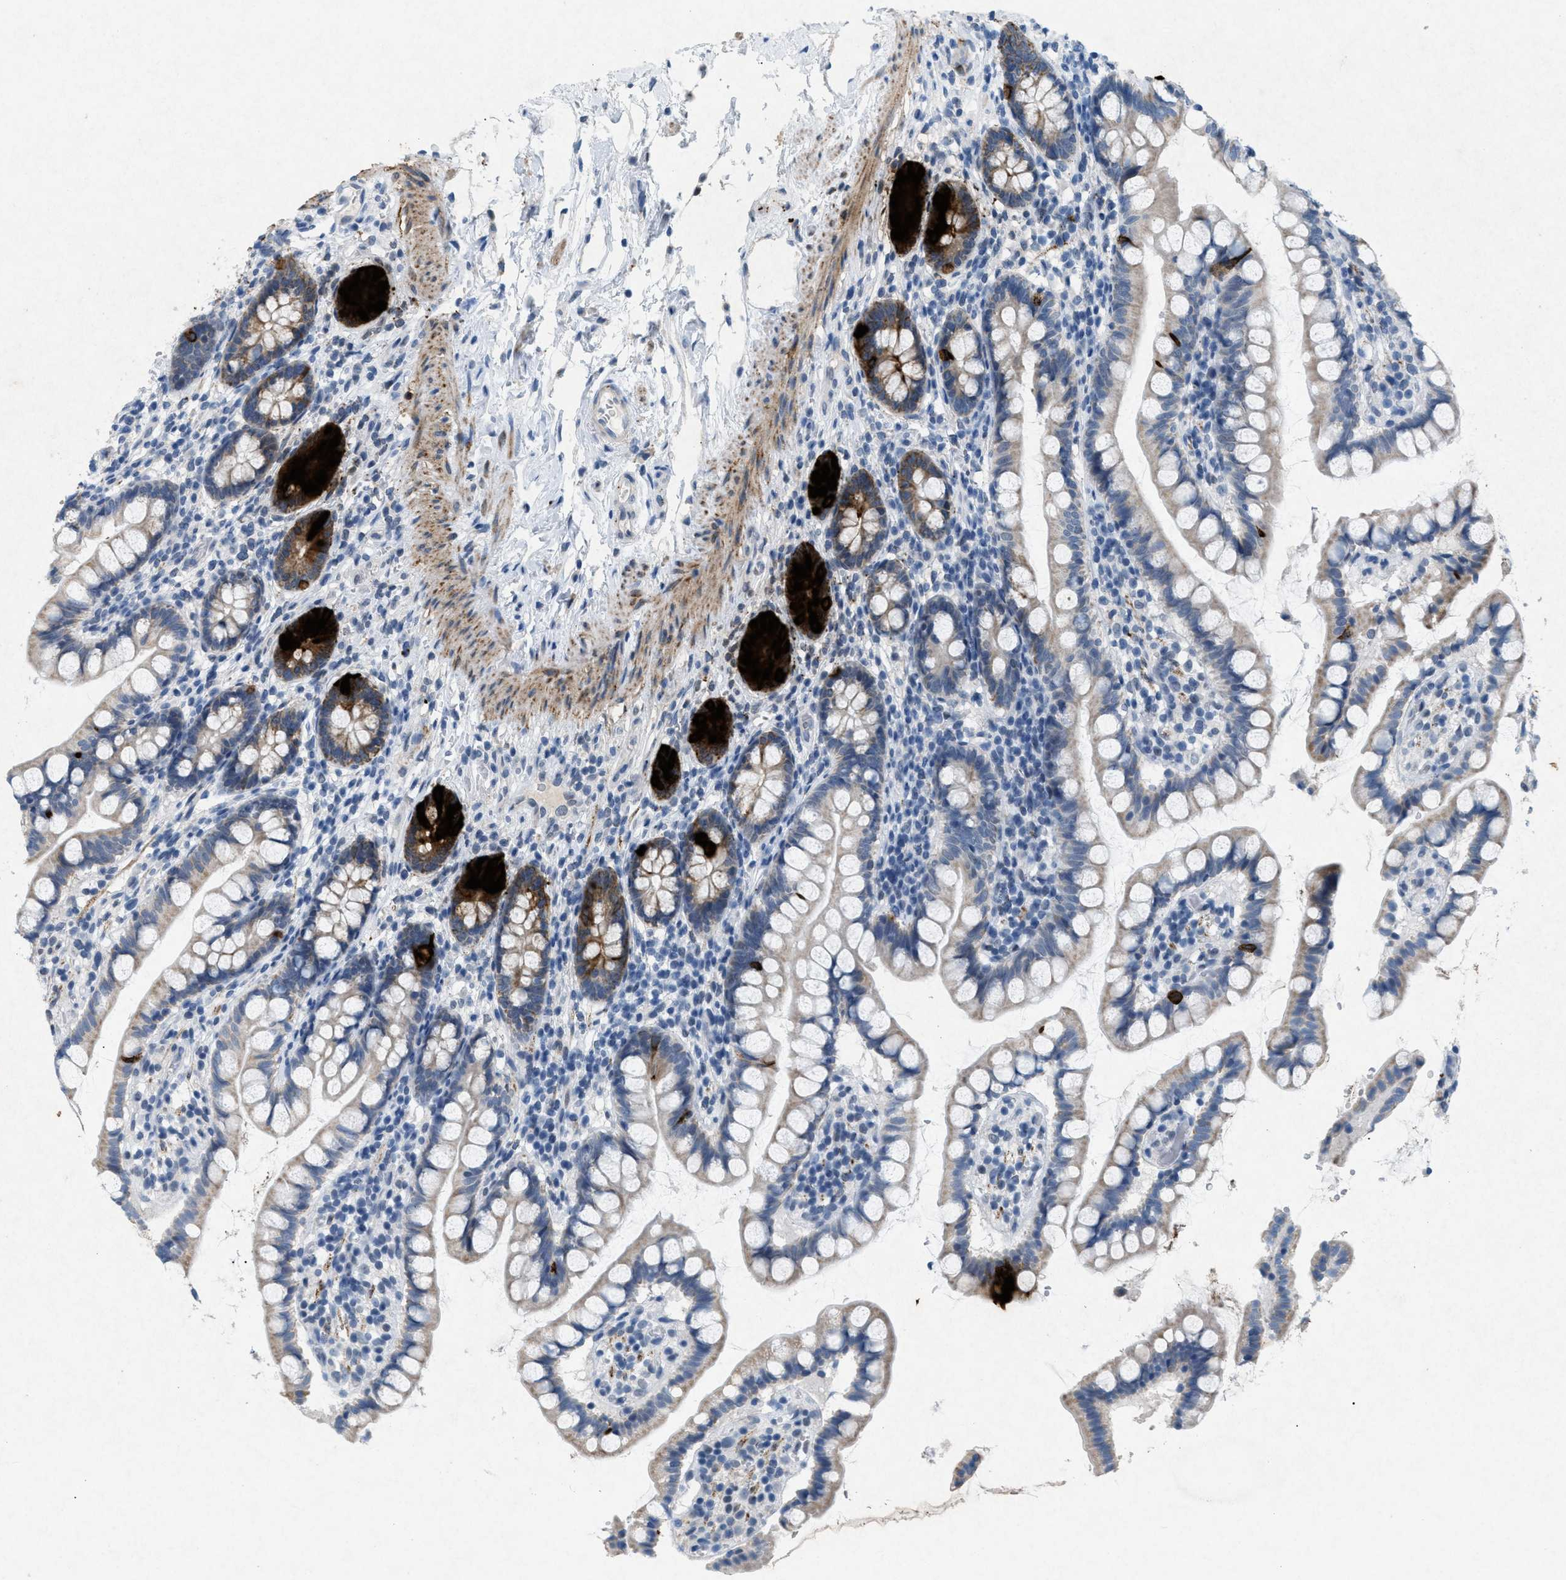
{"staining": {"intensity": "strong", "quantity": "<25%", "location": "cytoplasmic/membranous"}, "tissue": "small intestine", "cell_type": "Glandular cells", "image_type": "normal", "snomed": [{"axis": "morphology", "description": "Normal tissue, NOS"}, {"axis": "topography", "description": "Small intestine"}], "caption": "A medium amount of strong cytoplasmic/membranous expression is present in approximately <25% of glandular cells in unremarkable small intestine. Immunohistochemistry (ihc) stains the protein of interest in brown and the nuclei are stained blue.", "gene": "TASOR", "patient": {"sex": "female", "age": 84}}